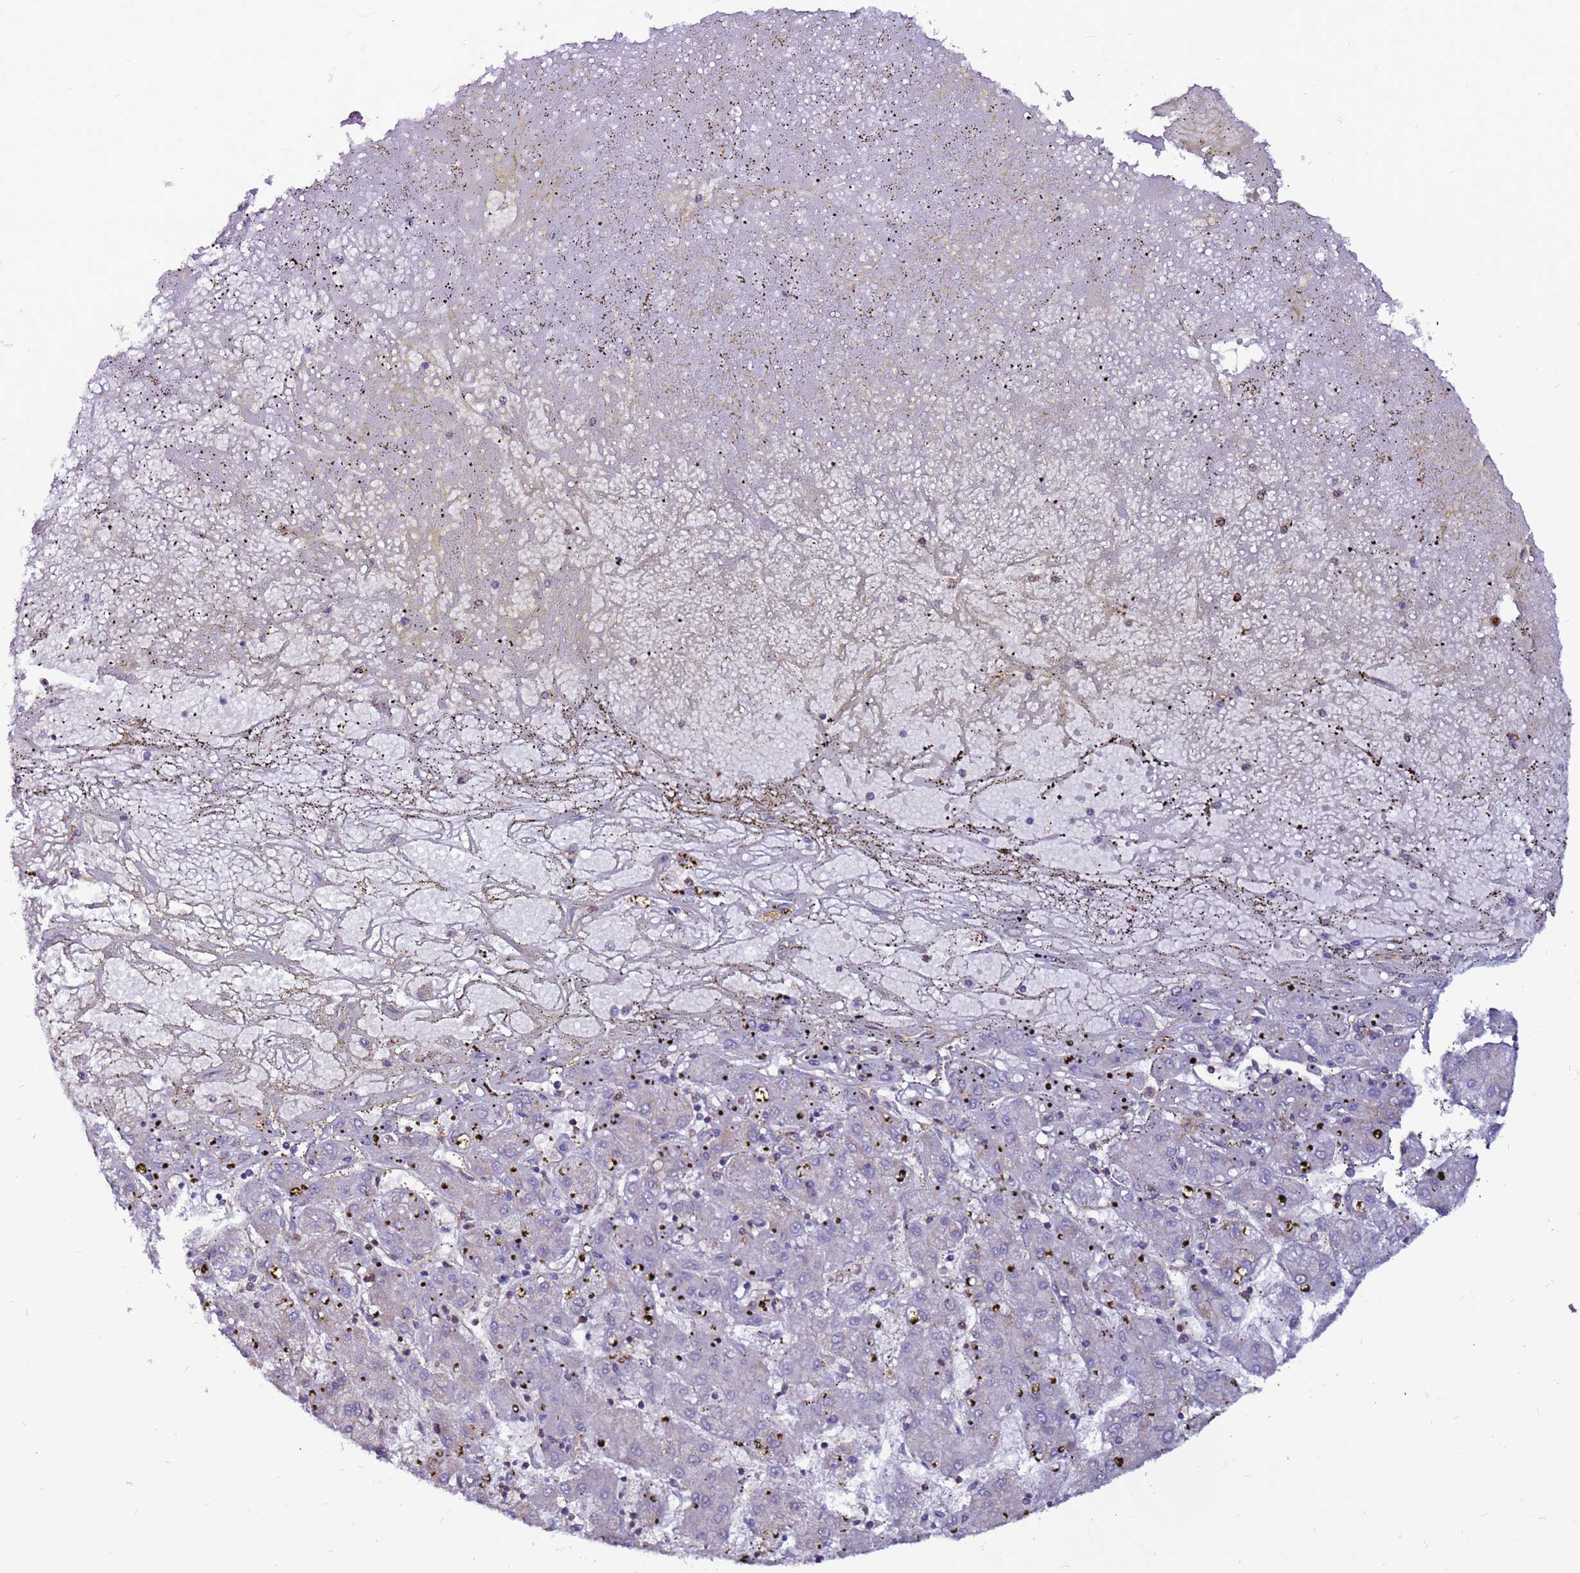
{"staining": {"intensity": "negative", "quantity": "none", "location": "none"}, "tissue": "liver cancer", "cell_type": "Tumor cells", "image_type": "cancer", "snomed": [{"axis": "morphology", "description": "Carcinoma, Hepatocellular, NOS"}, {"axis": "topography", "description": "Liver"}], "caption": "Liver cancer (hepatocellular carcinoma) was stained to show a protein in brown. There is no significant staining in tumor cells. The staining was performed using DAB to visualize the protein expression in brown, while the nuclei were stained in blue with hematoxylin (Magnification: 20x).", "gene": "NRN1L", "patient": {"sex": "male", "age": 72}}